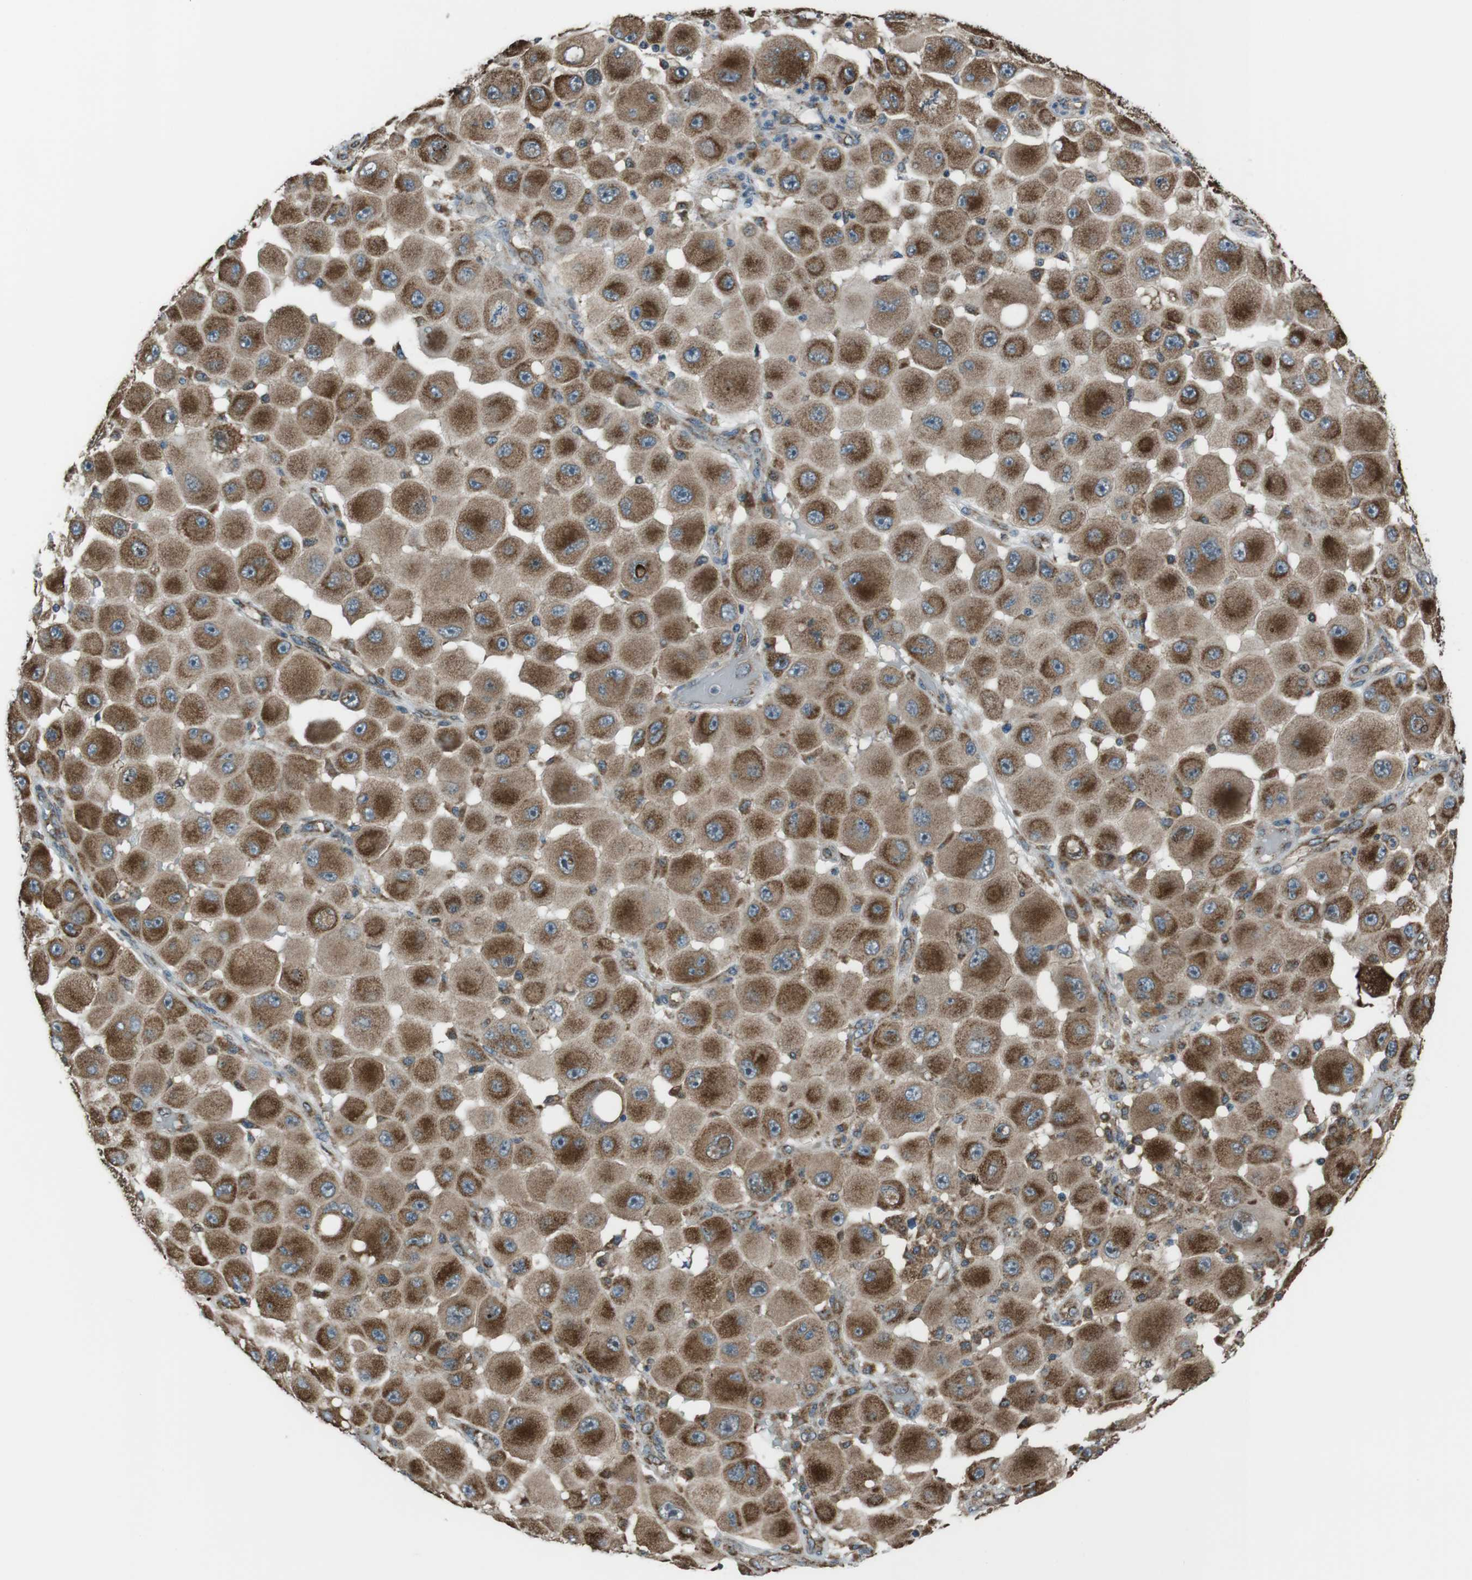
{"staining": {"intensity": "moderate", "quantity": ">75%", "location": "cytoplasmic/membranous"}, "tissue": "melanoma", "cell_type": "Tumor cells", "image_type": "cancer", "snomed": [{"axis": "morphology", "description": "Malignant melanoma, NOS"}, {"axis": "topography", "description": "Skin"}], "caption": "Tumor cells show medium levels of moderate cytoplasmic/membranous staining in about >75% of cells in melanoma.", "gene": "GIMAP8", "patient": {"sex": "female", "age": 81}}